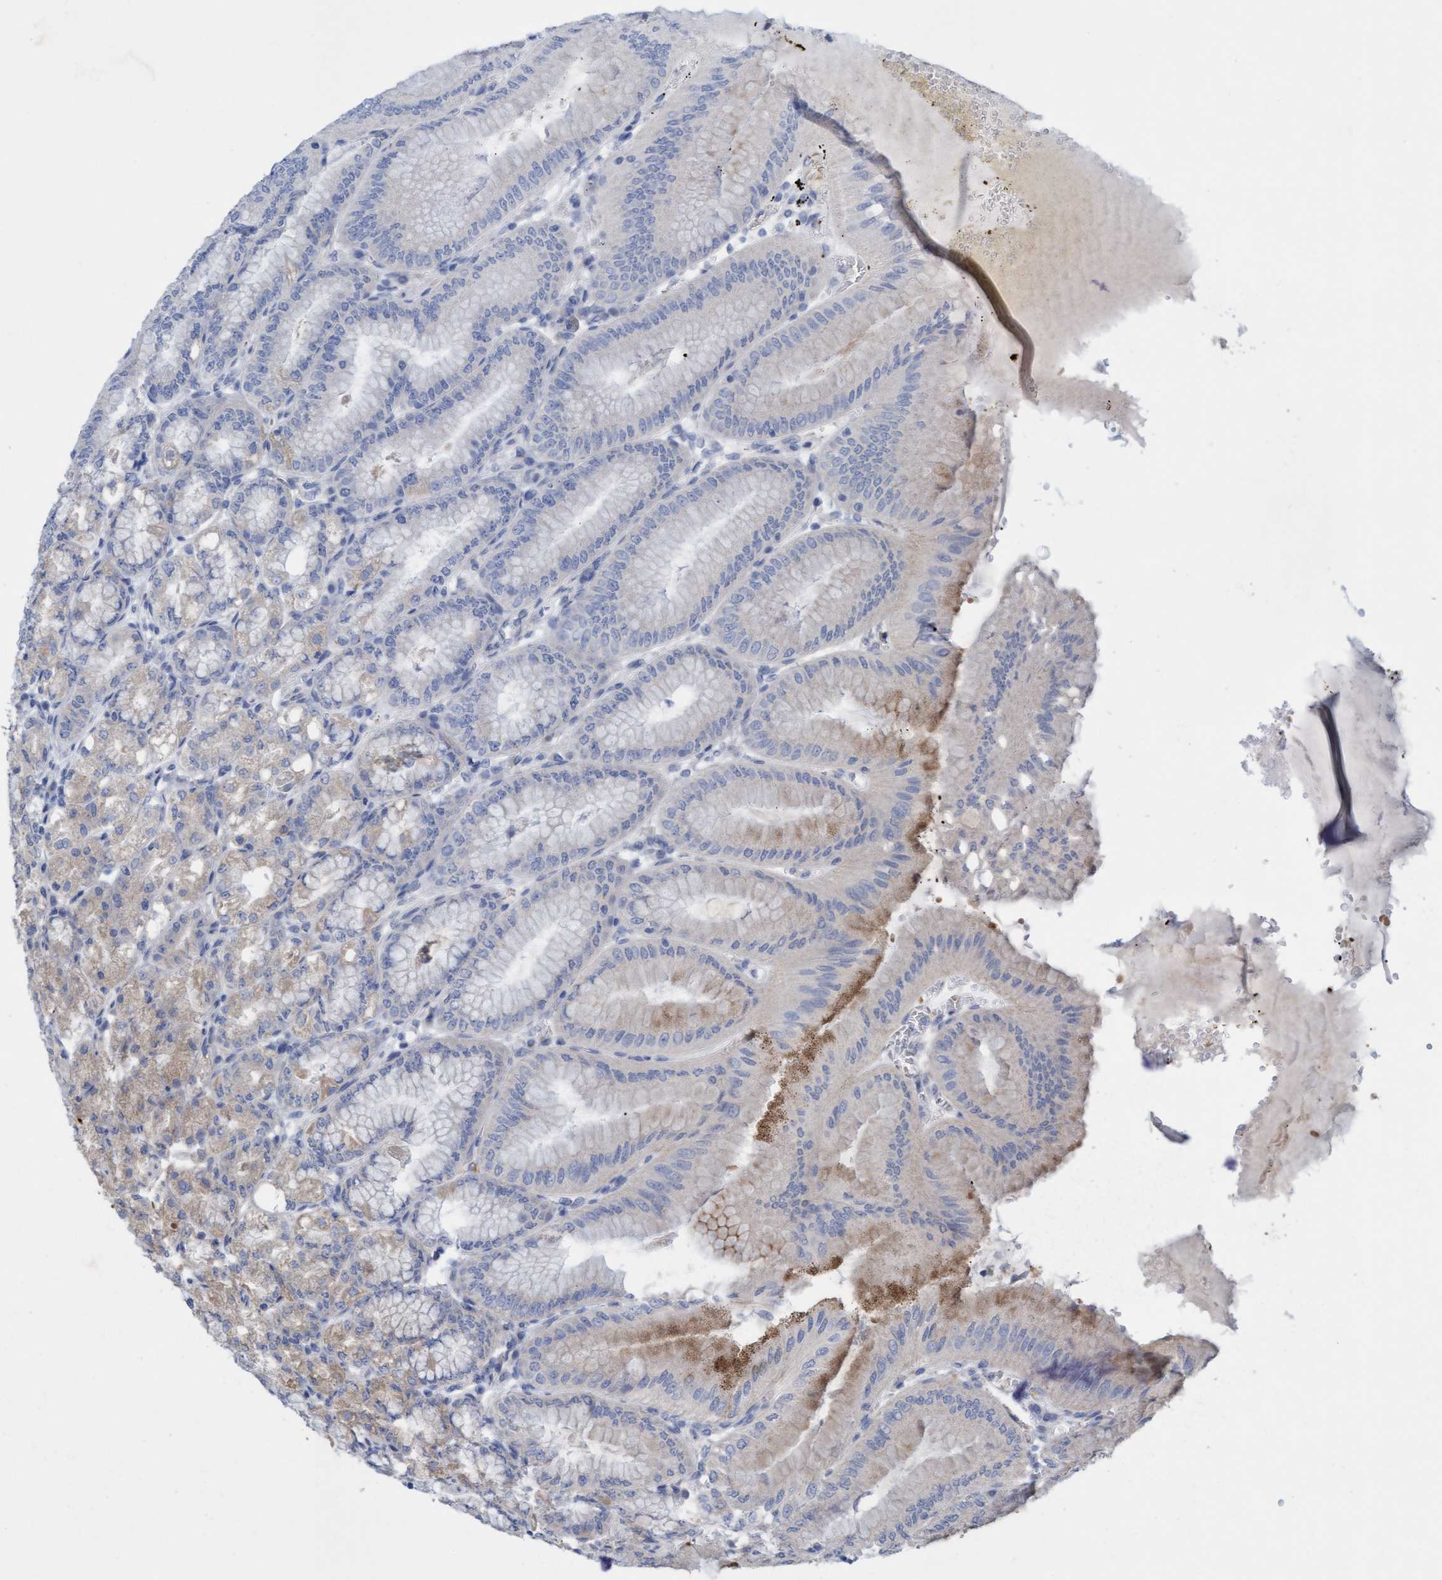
{"staining": {"intensity": "weak", "quantity": "25%-75%", "location": "cytoplasmic/membranous"}, "tissue": "stomach", "cell_type": "Glandular cells", "image_type": "normal", "snomed": [{"axis": "morphology", "description": "Normal tissue, NOS"}, {"axis": "topography", "description": "Stomach, lower"}], "caption": "Approximately 25%-75% of glandular cells in benign human stomach reveal weak cytoplasmic/membranous protein staining as visualized by brown immunohistochemical staining.", "gene": "DDHD2", "patient": {"sex": "male", "age": 71}}